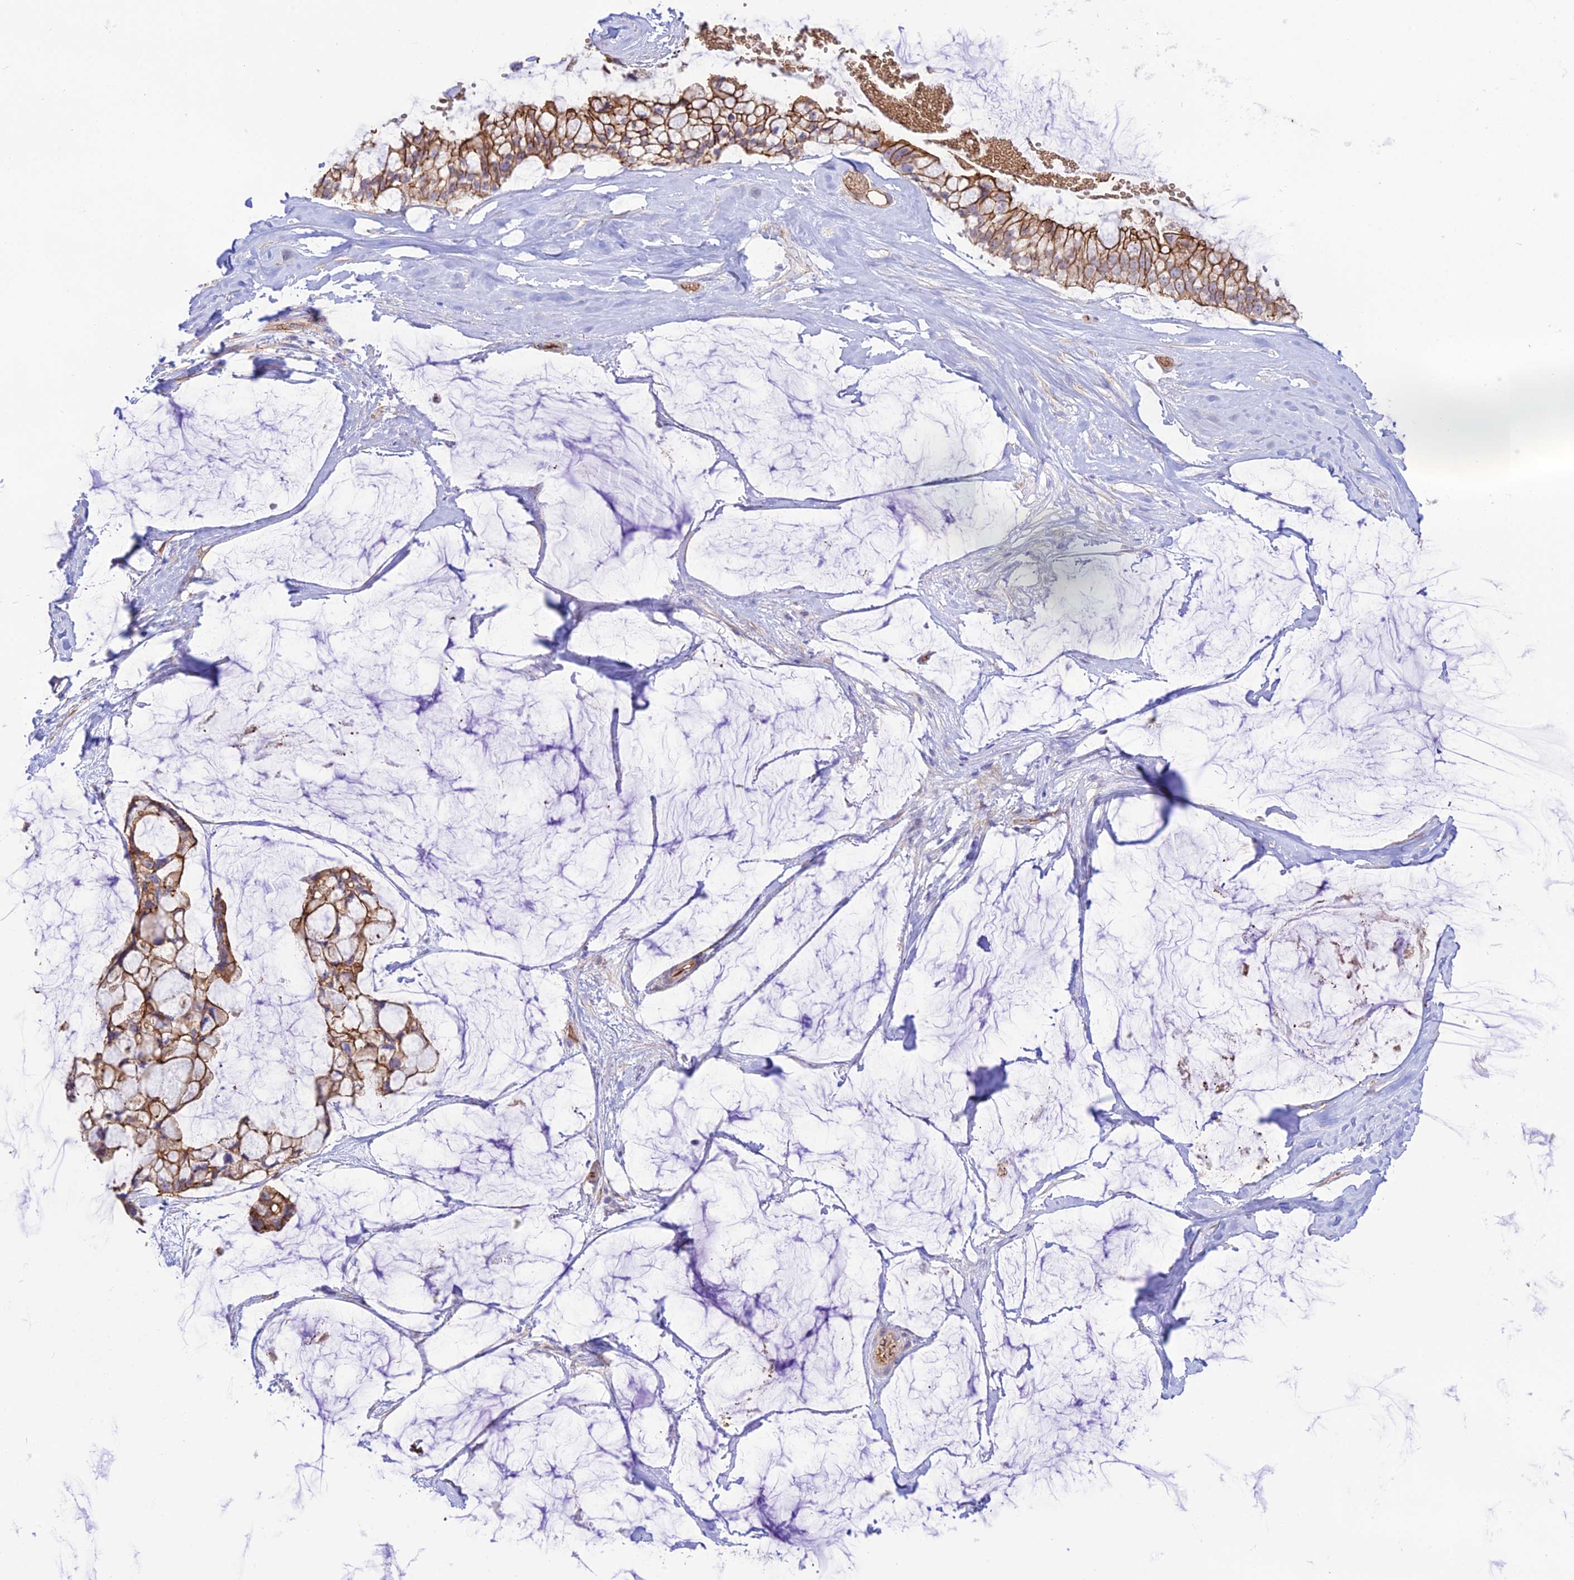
{"staining": {"intensity": "strong", "quantity": "25%-75%", "location": "cytoplasmic/membranous"}, "tissue": "ovarian cancer", "cell_type": "Tumor cells", "image_type": "cancer", "snomed": [{"axis": "morphology", "description": "Cystadenocarcinoma, mucinous, NOS"}, {"axis": "topography", "description": "Ovary"}], "caption": "A photomicrograph of human ovarian cancer stained for a protein demonstrates strong cytoplasmic/membranous brown staining in tumor cells. The staining is performed using DAB brown chromogen to label protein expression. The nuclei are counter-stained blue using hematoxylin.", "gene": "YPEL5", "patient": {"sex": "female", "age": 39}}